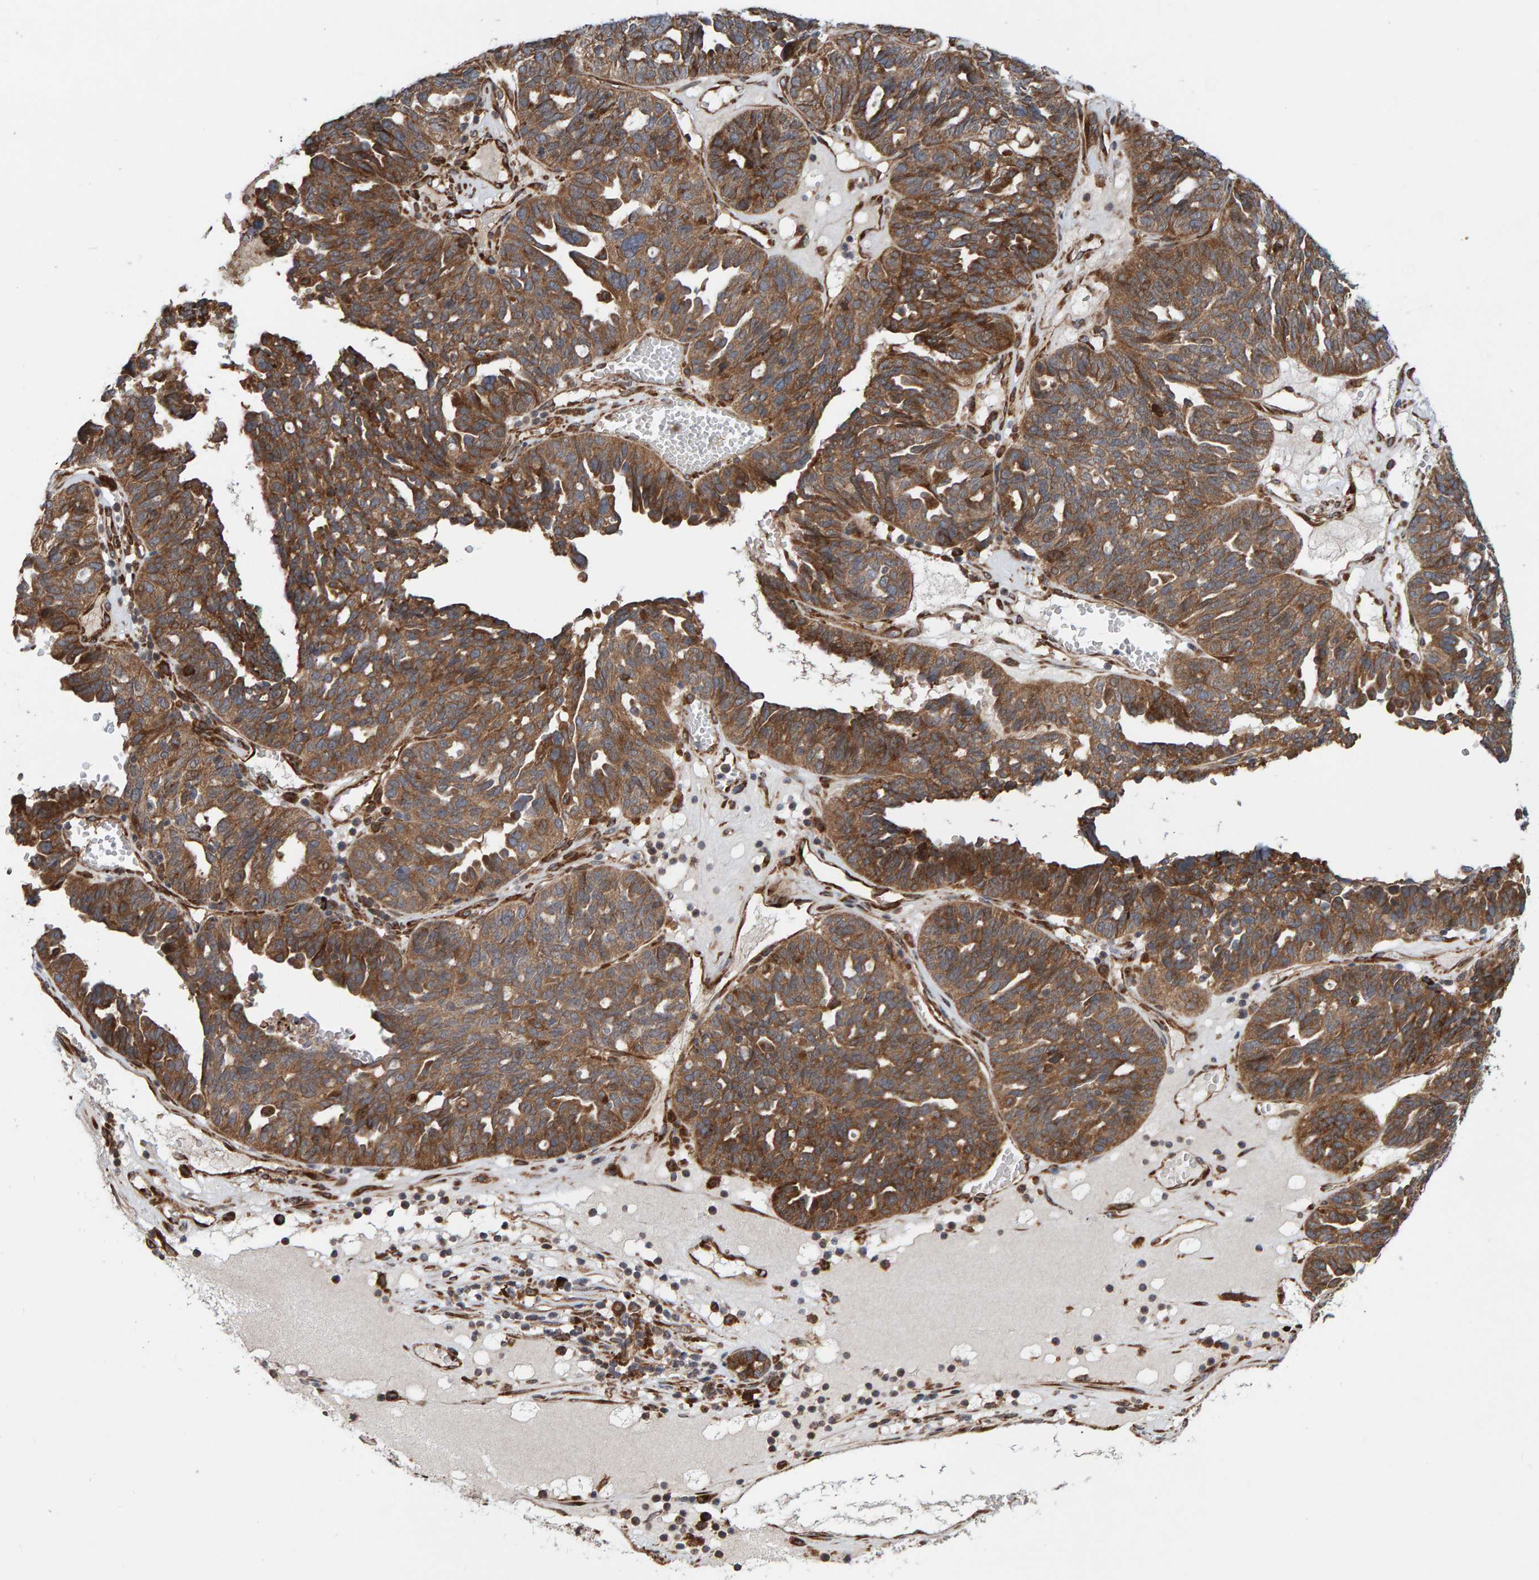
{"staining": {"intensity": "moderate", "quantity": ">75%", "location": "cytoplasmic/membranous"}, "tissue": "ovarian cancer", "cell_type": "Tumor cells", "image_type": "cancer", "snomed": [{"axis": "morphology", "description": "Cystadenocarcinoma, serous, NOS"}, {"axis": "topography", "description": "Ovary"}], "caption": "Ovarian serous cystadenocarcinoma tissue demonstrates moderate cytoplasmic/membranous positivity in approximately >75% of tumor cells (DAB (3,3'-diaminobenzidine) = brown stain, brightfield microscopy at high magnification).", "gene": "KIAA0753", "patient": {"sex": "female", "age": 59}}